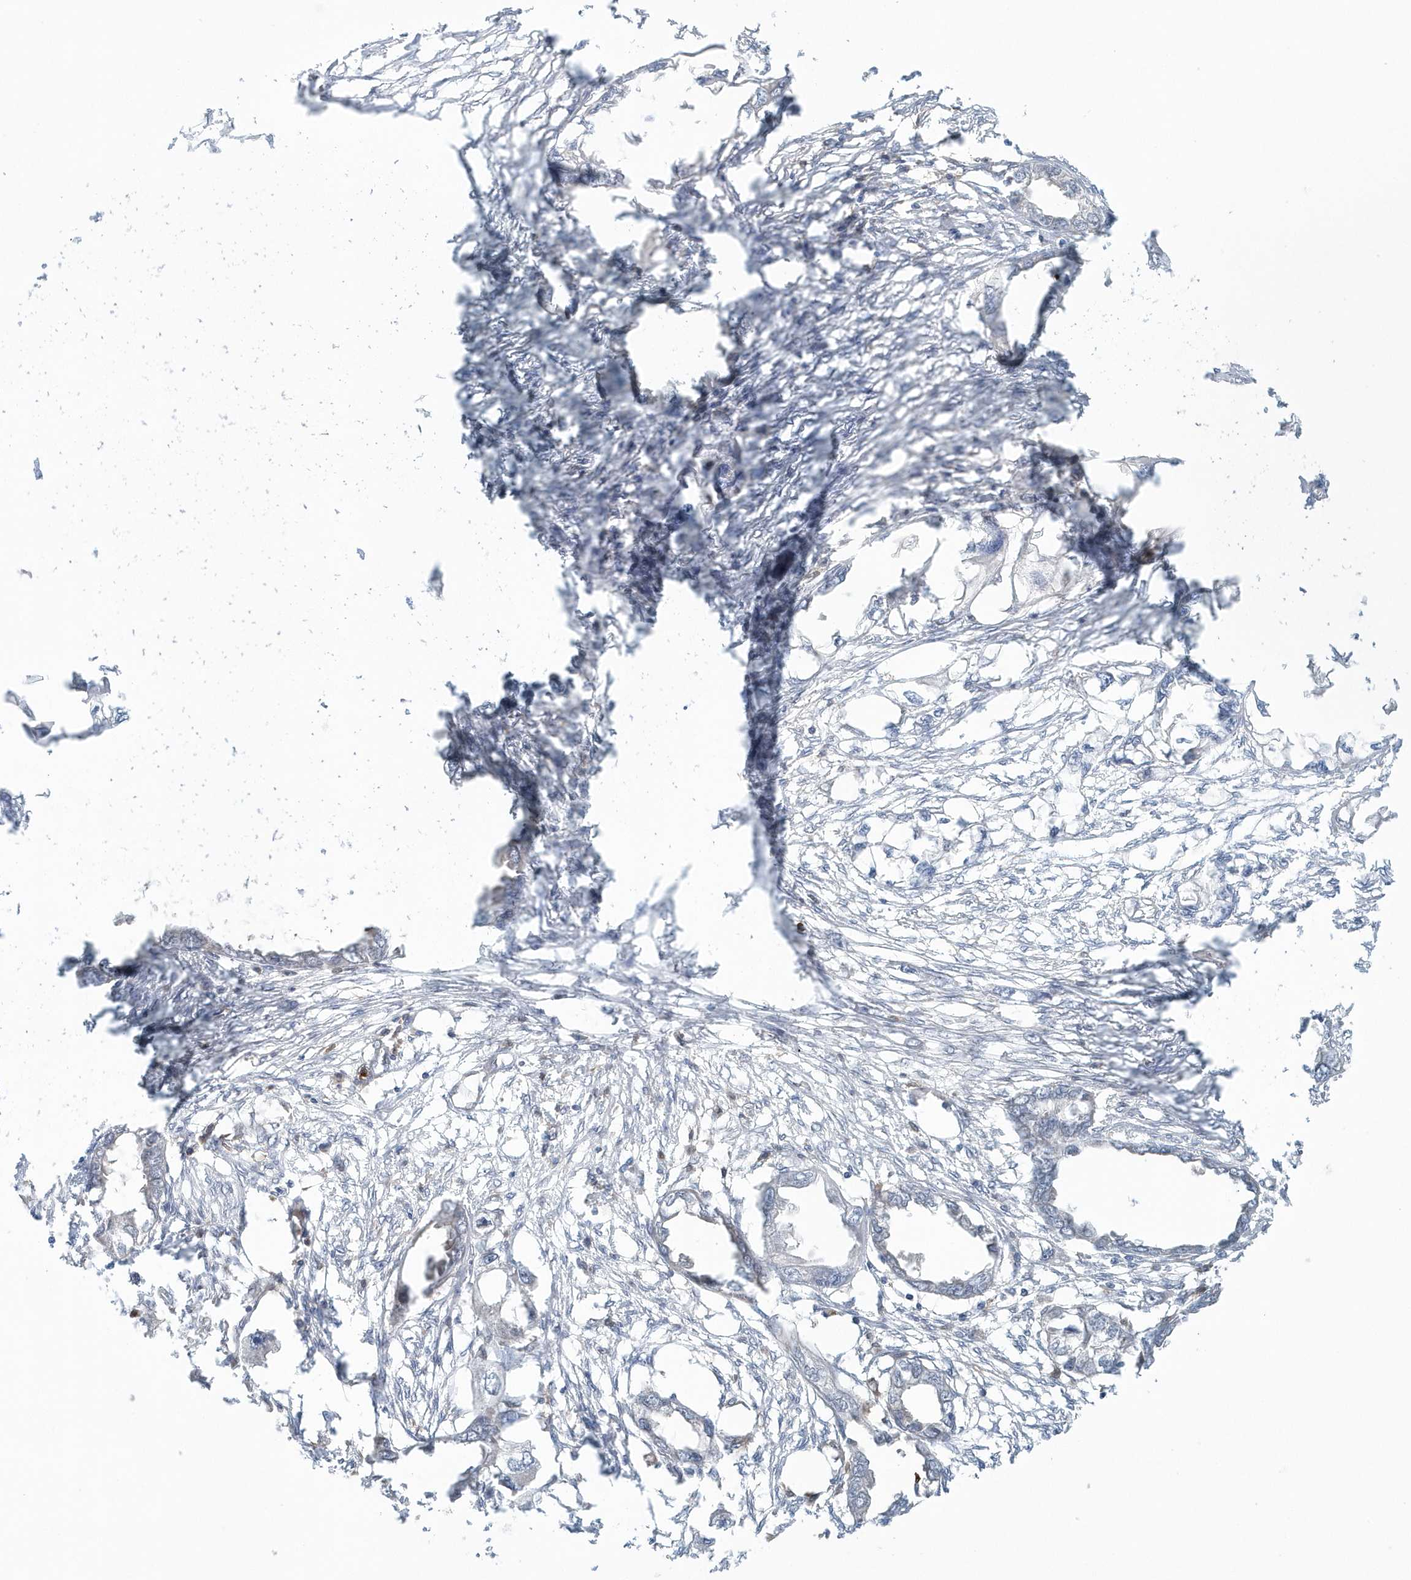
{"staining": {"intensity": "negative", "quantity": "none", "location": "none"}, "tissue": "endometrial cancer", "cell_type": "Tumor cells", "image_type": "cancer", "snomed": [{"axis": "morphology", "description": "Adenocarcinoma, NOS"}, {"axis": "morphology", "description": "Adenocarcinoma, metastatic, NOS"}, {"axis": "topography", "description": "Adipose tissue"}, {"axis": "topography", "description": "Endometrium"}], "caption": "Metastatic adenocarcinoma (endometrial) stained for a protein using immunohistochemistry (IHC) exhibits no expression tumor cells.", "gene": "RNF7", "patient": {"sex": "female", "age": 67}}